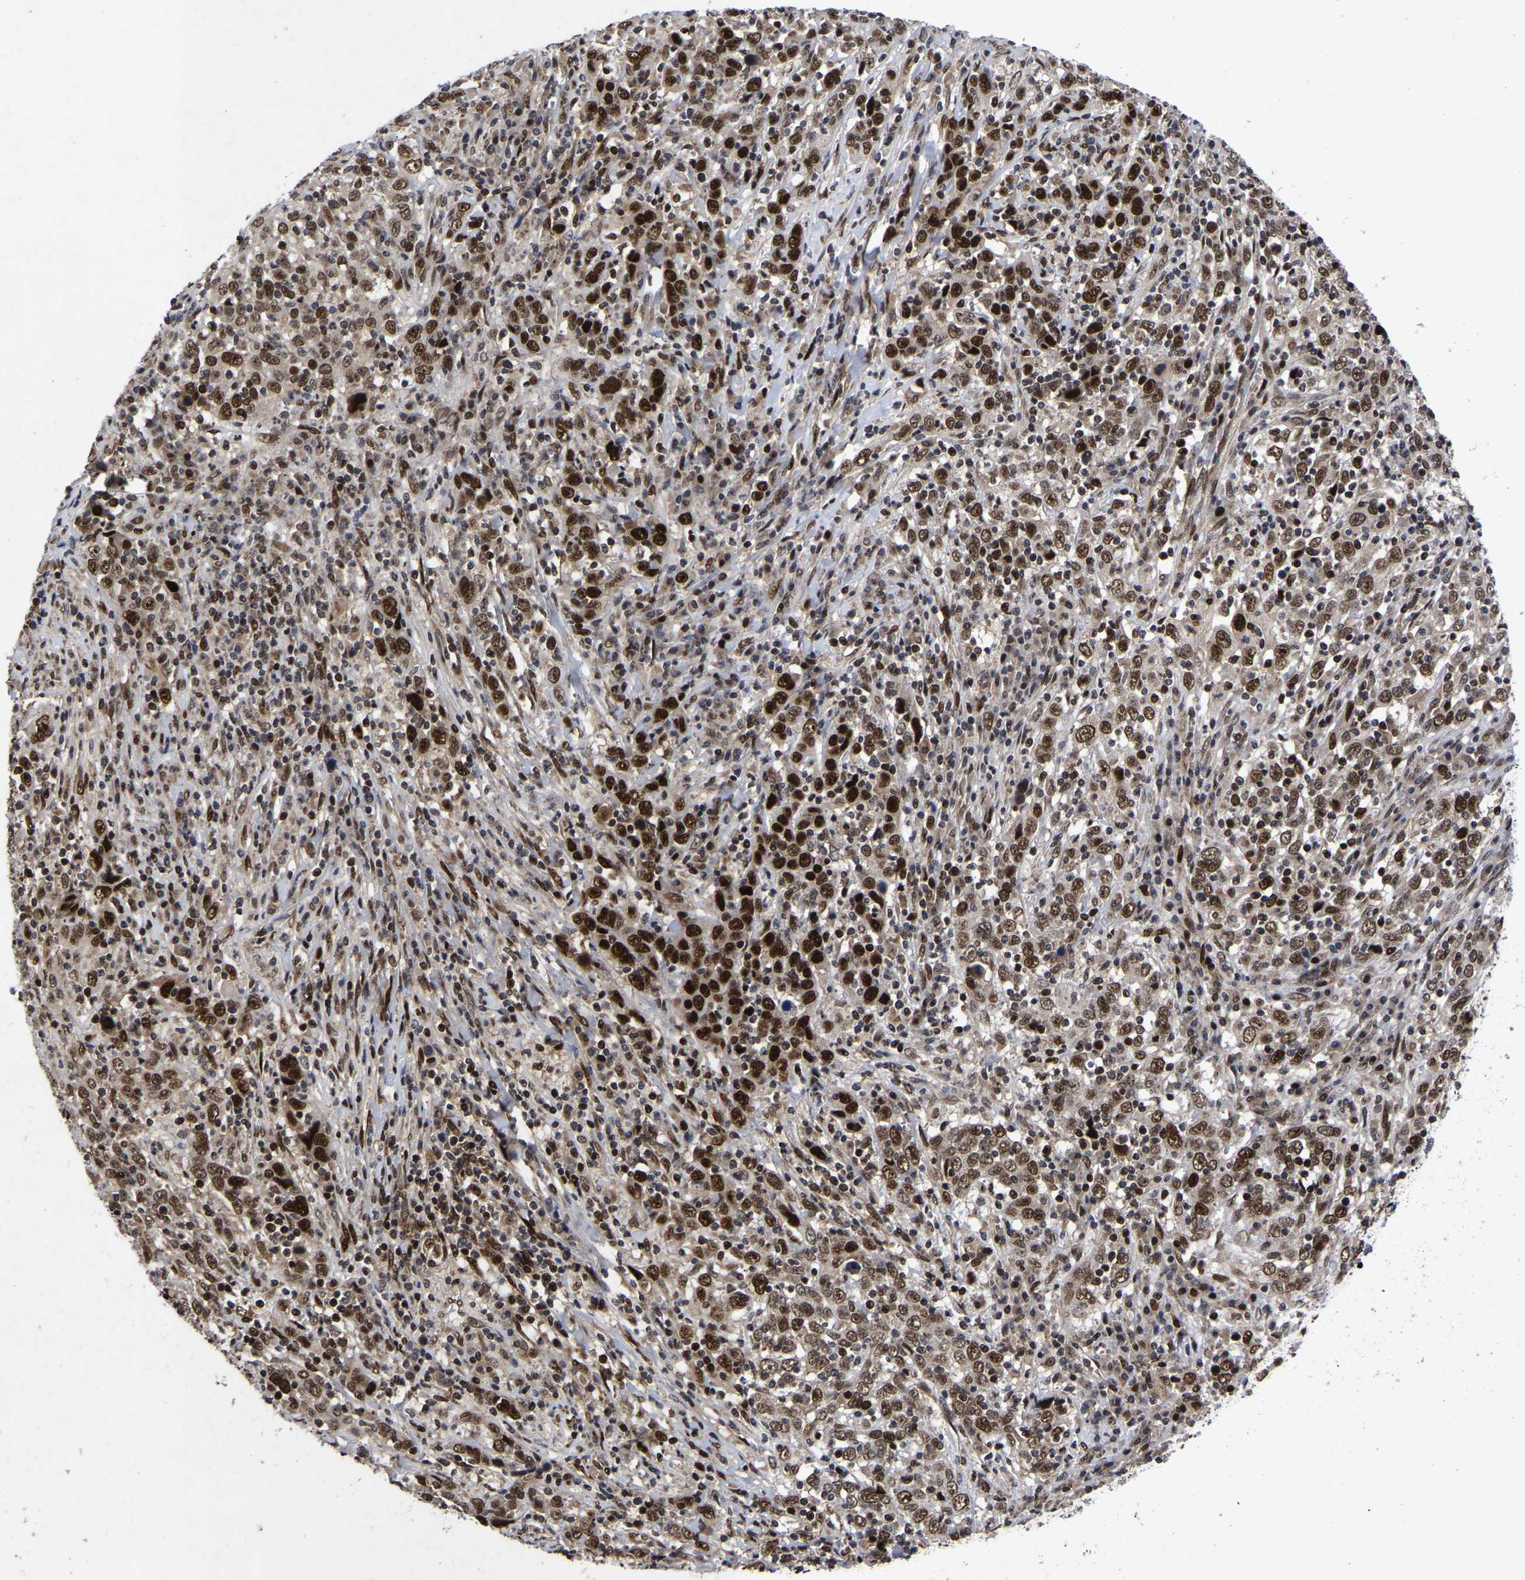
{"staining": {"intensity": "strong", "quantity": ">75%", "location": "nuclear"}, "tissue": "cervical cancer", "cell_type": "Tumor cells", "image_type": "cancer", "snomed": [{"axis": "morphology", "description": "Squamous cell carcinoma, NOS"}, {"axis": "topography", "description": "Cervix"}], "caption": "There is high levels of strong nuclear staining in tumor cells of cervical cancer (squamous cell carcinoma), as demonstrated by immunohistochemical staining (brown color).", "gene": "JUNB", "patient": {"sex": "female", "age": 46}}